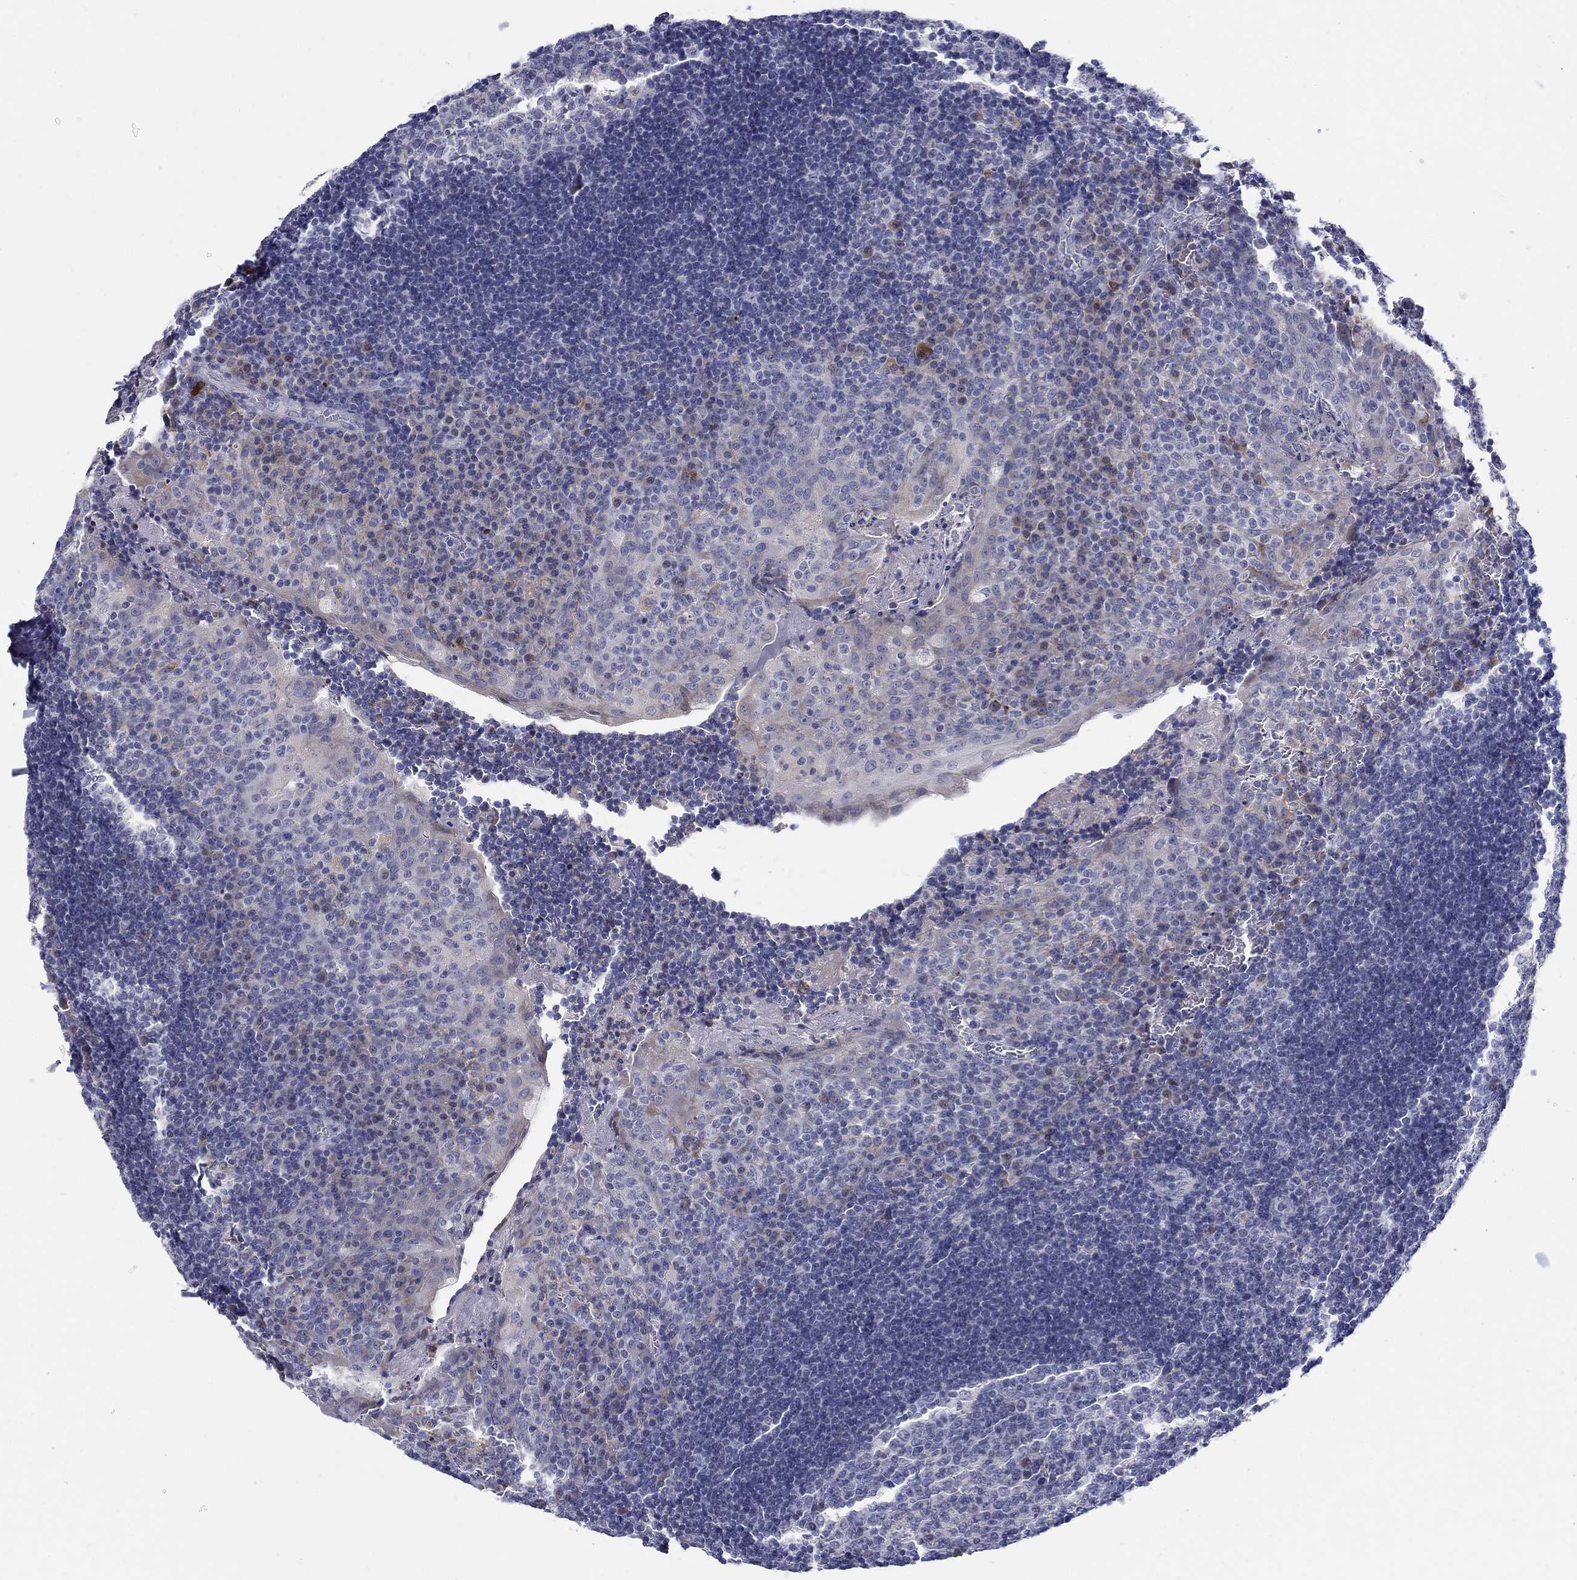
{"staining": {"intensity": "negative", "quantity": "none", "location": "none"}, "tissue": "tonsil", "cell_type": "Germinal center cells", "image_type": "normal", "snomed": [{"axis": "morphology", "description": "Normal tissue, NOS"}, {"axis": "topography", "description": "Tonsil"}], "caption": "Germinal center cells are negative for brown protein staining in normal tonsil. (DAB (3,3'-diaminobenzidine) IHC, high magnification).", "gene": "ABCA4", "patient": {"sex": "female", "age": 12}}